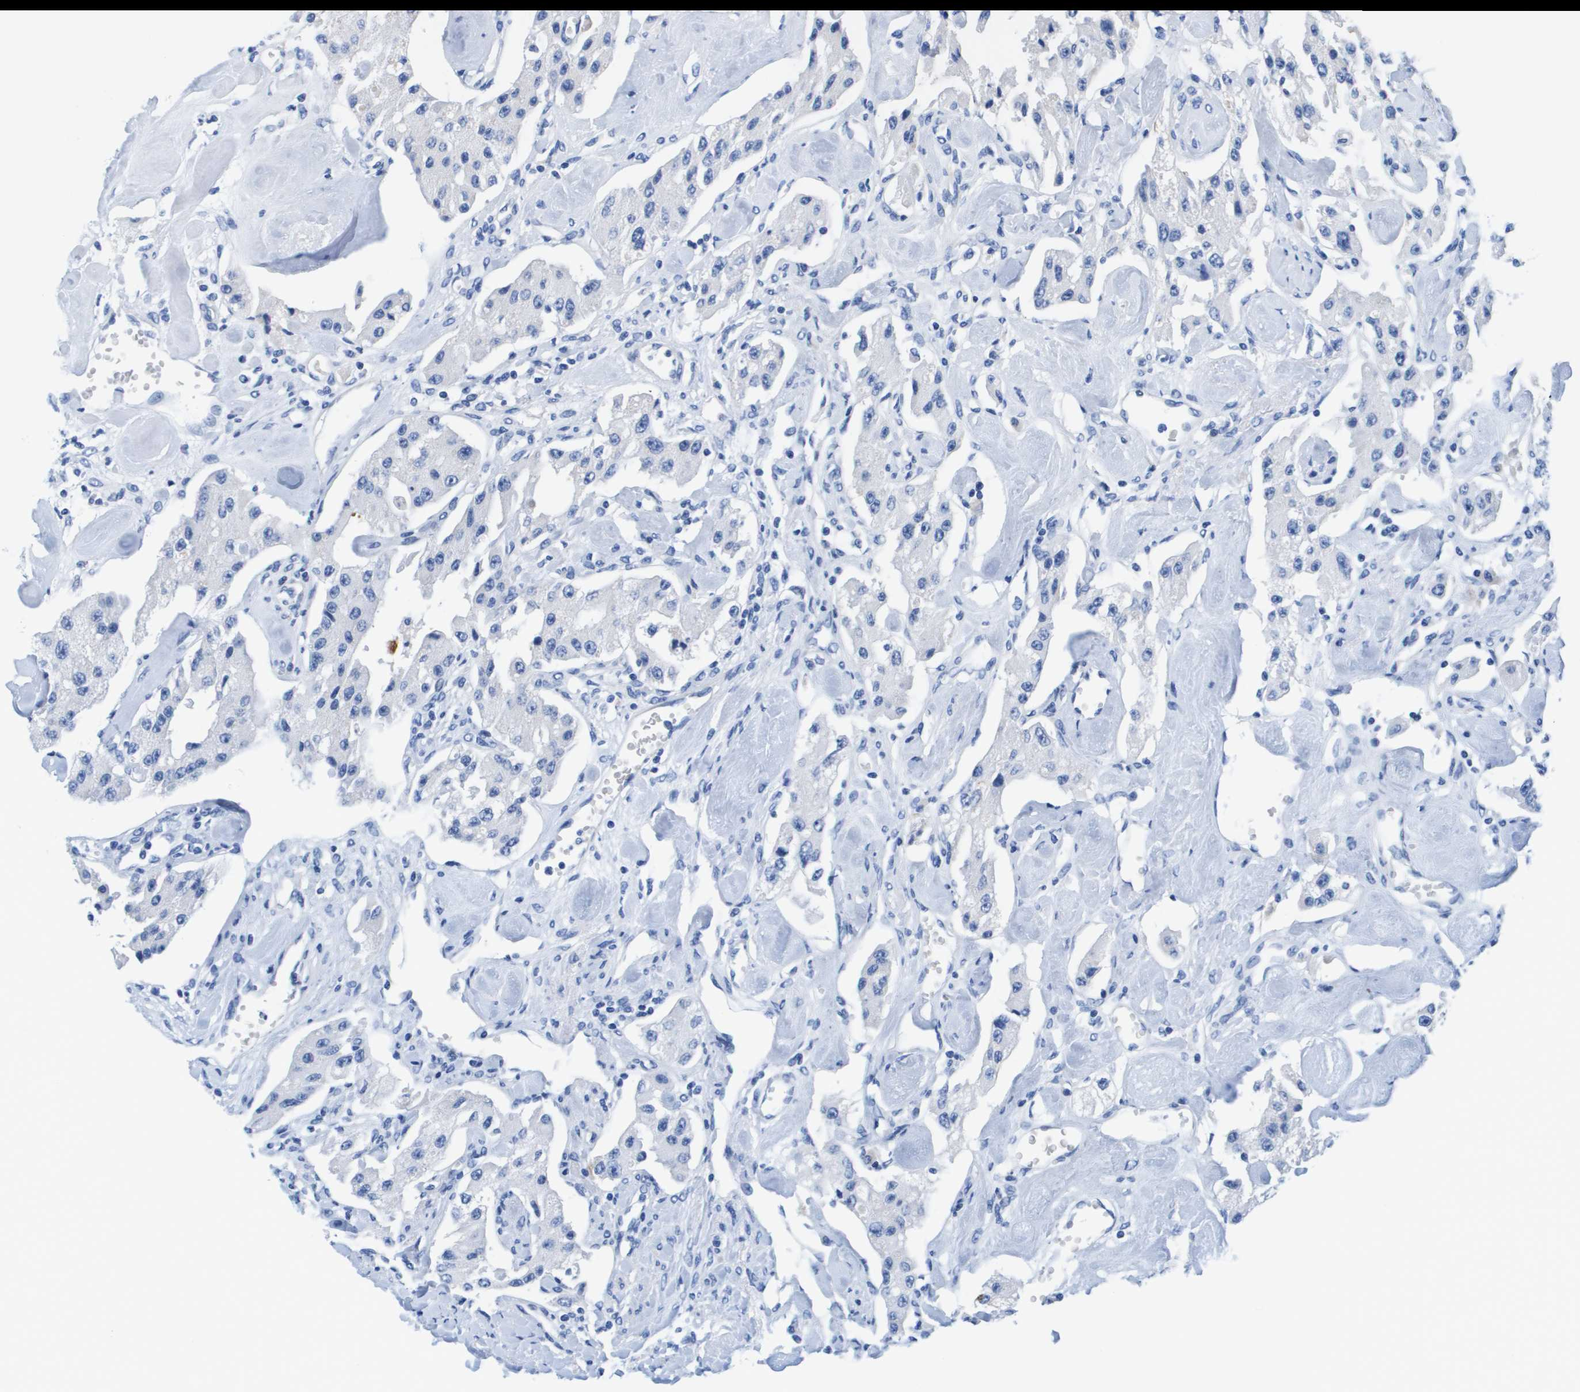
{"staining": {"intensity": "negative", "quantity": "none", "location": "none"}, "tissue": "carcinoid", "cell_type": "Tumor cells", "image_type": "cancer", "snomed": [{"axis": "morphology", "description": "Carcinoid, malignant, NOS"}, {"axis": "topography", "description": "Pancreas"}], "caption": "IHC micrograph of carcinoid (malignant) stained for a protein (brown), which displays no positivity in tumor cells.", "gene": "APOA1", "patient": {"sex": "male", "age": 41}}